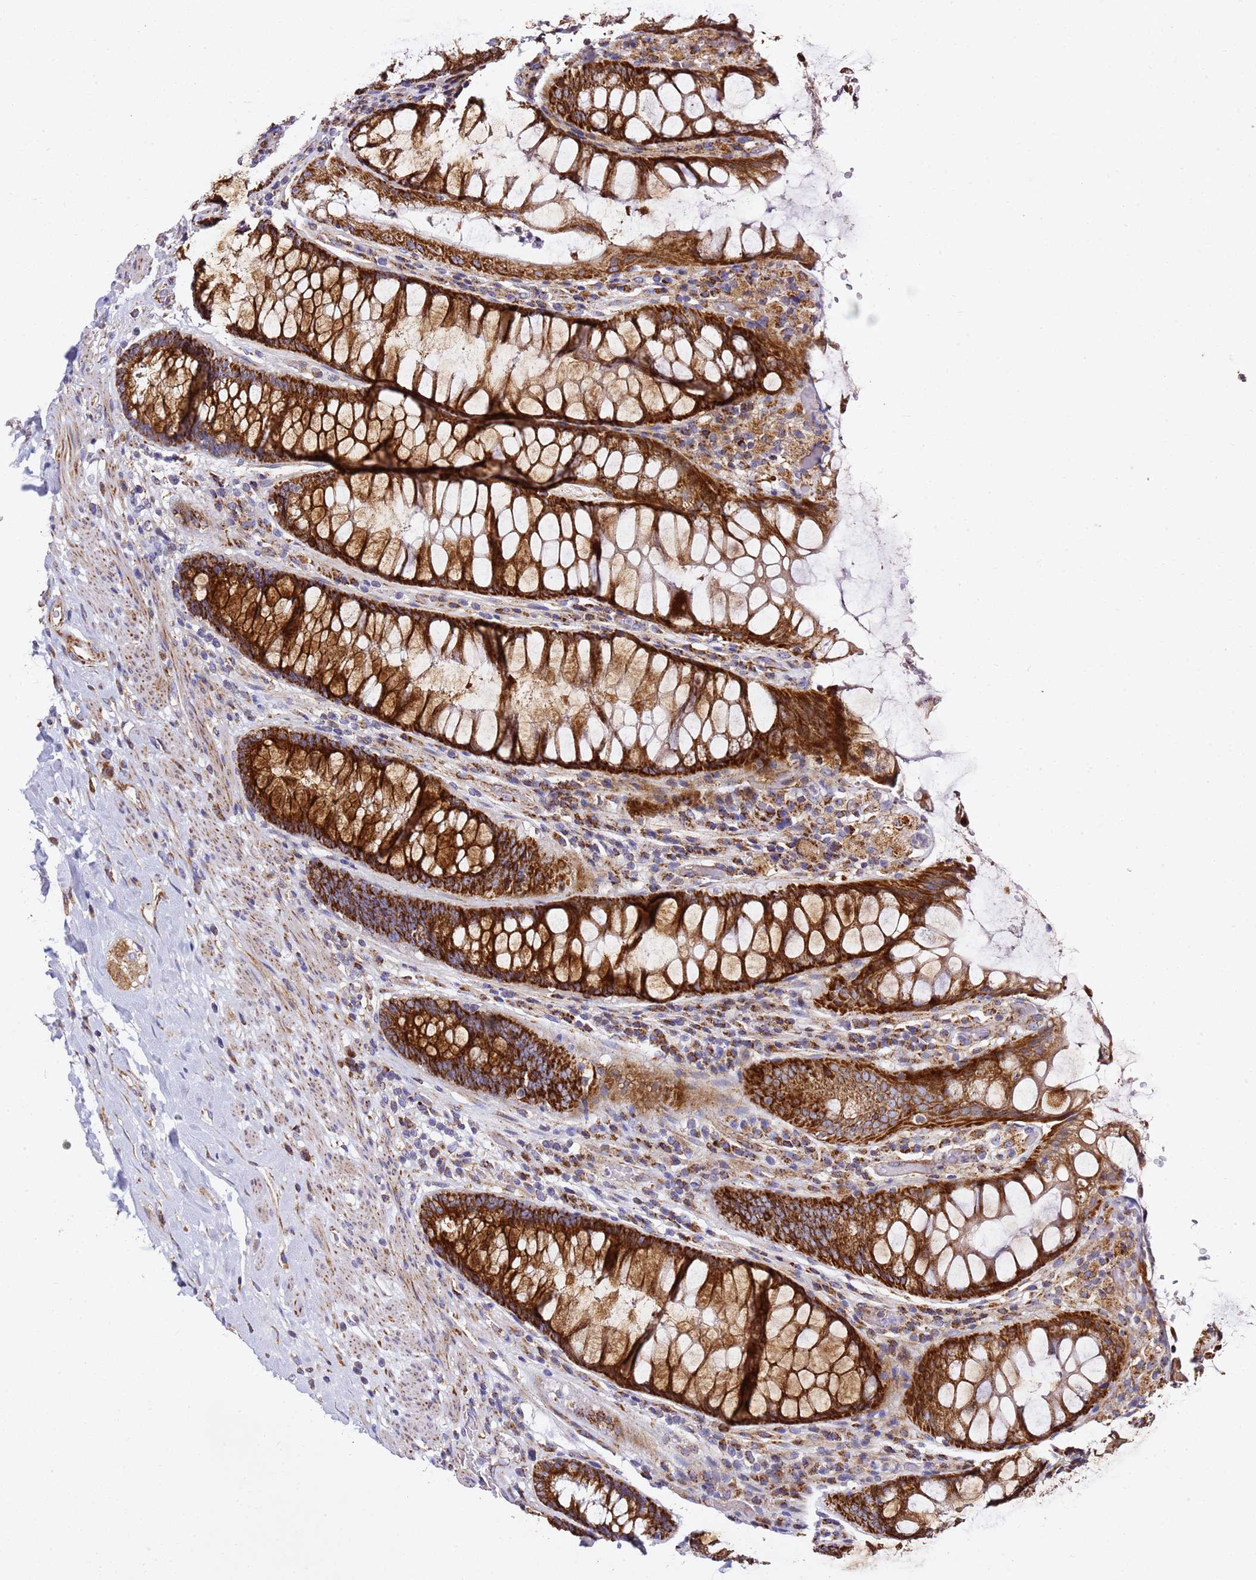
{"staining": {"intensity": "strong", "quantity": ">75%", "location": "cytoplasmic/membranous"}, "tissue": "rectum", "cell_type": "Glandular cells", "image_type": "normal", "snomed": [{"axis": "morphology", "description": "Normal tissue, NOS"}, {"axis": "topography", "description": "Rectum"}], "caption": "A brown stain shows strong cytoplasmic/membranous staining of a protein in glandular cells of normal rectum. The staining was performed using DAB (3,3'-diaminobenzidine), with brown indicating positive protein expression. Nuclei are stained blue with hematoxylin.", "gene": "NDUFA3", "patient": {"sex": "male", "age": 64}}